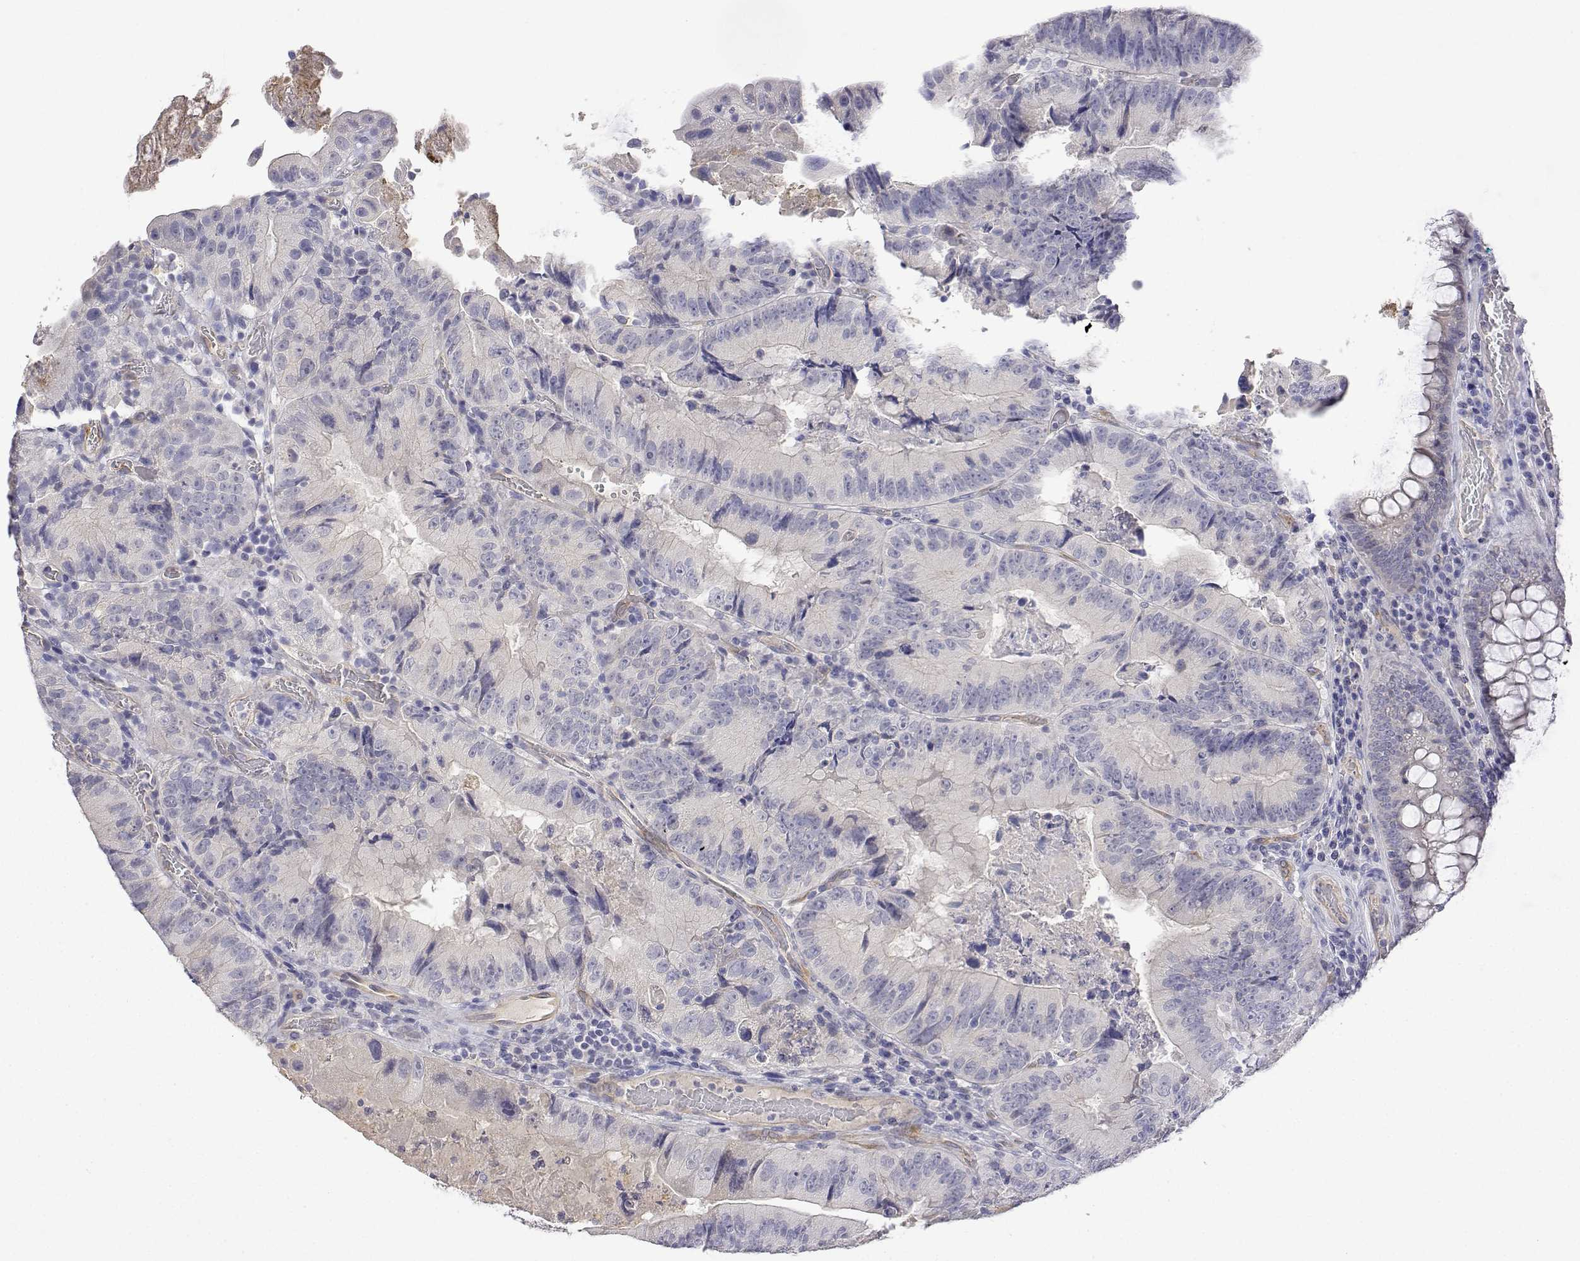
{"staining": {"intensity": "negative", "quantity": "none", "location": "none"}, "tissue": "colorectal cancer", "cell_type": "Tumor cells", "image_type": "cancer", "snomed": [{"axis": "morphology", "description": "Adenocarcinoma, NOS"}, {"axis": "topography", "description": "Colon"}], "caption": "Protein analysis of adenocarcinoma (colorectal) exhibits no significant positivity in tumor cells.", "gene": "PLCB1", "patient": {"sex": "female", "age": 86}}